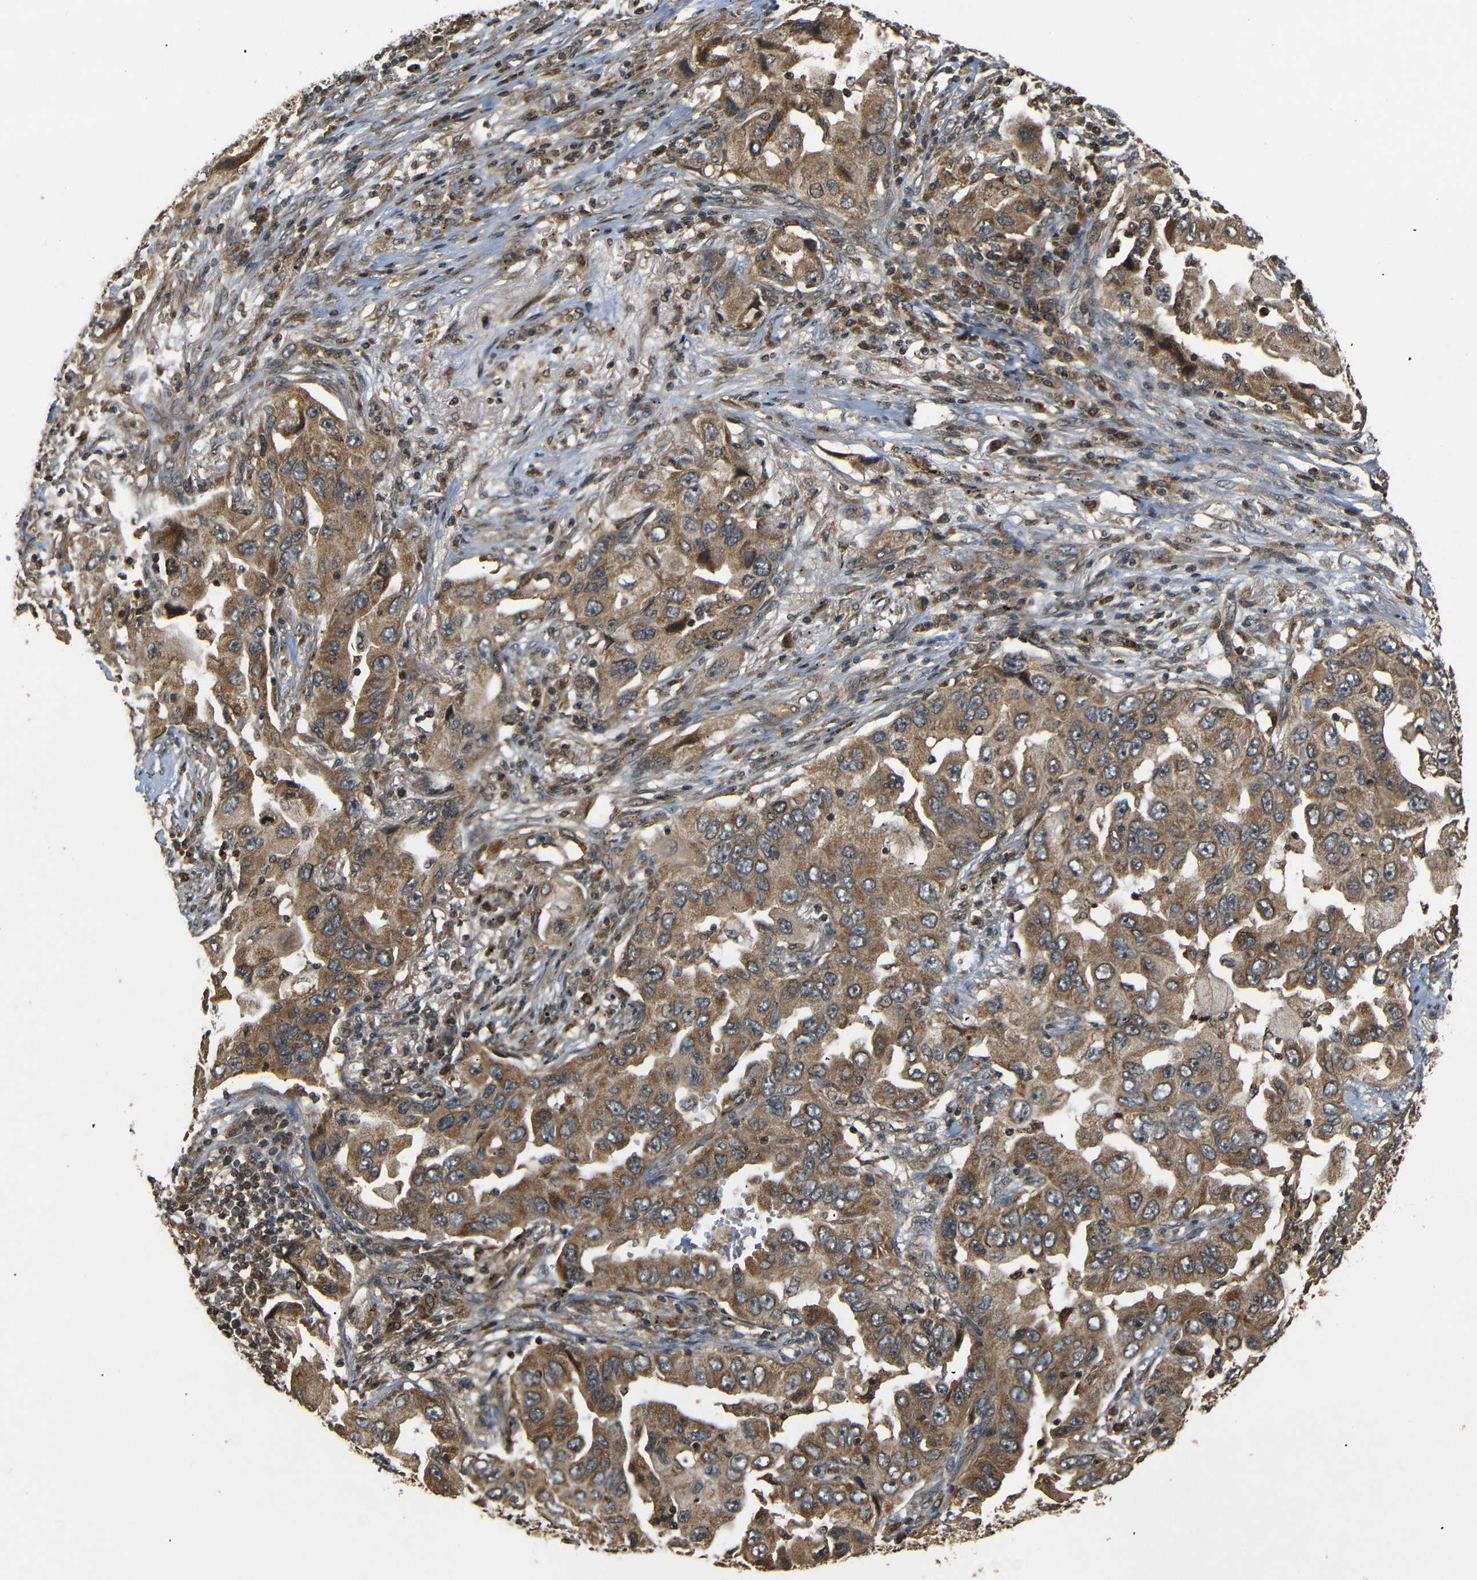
{"staining": {"intensity": "moderate", "quantity": ">75%", "location": "cytoplasmic/membranous"}, "tissue": "lung cancer", "cell_type": "Tumor cells", "image_type": "cancer", "snomed": [{"axis": "morphology", "description": "Adenocarcinoma, NOS"}, {"axis": "topography", "description": "Lung"}], "caption": "Immunohistochemical staining of human lung cancer (adenocarcinoma) displays medium levels of moderate cytoplasmic/membranous protein expression in about >75% of tumor cells. Nuclei are stained in blue.", "gene": "TANK", "patient": {"sex": "female", "age": 65}}